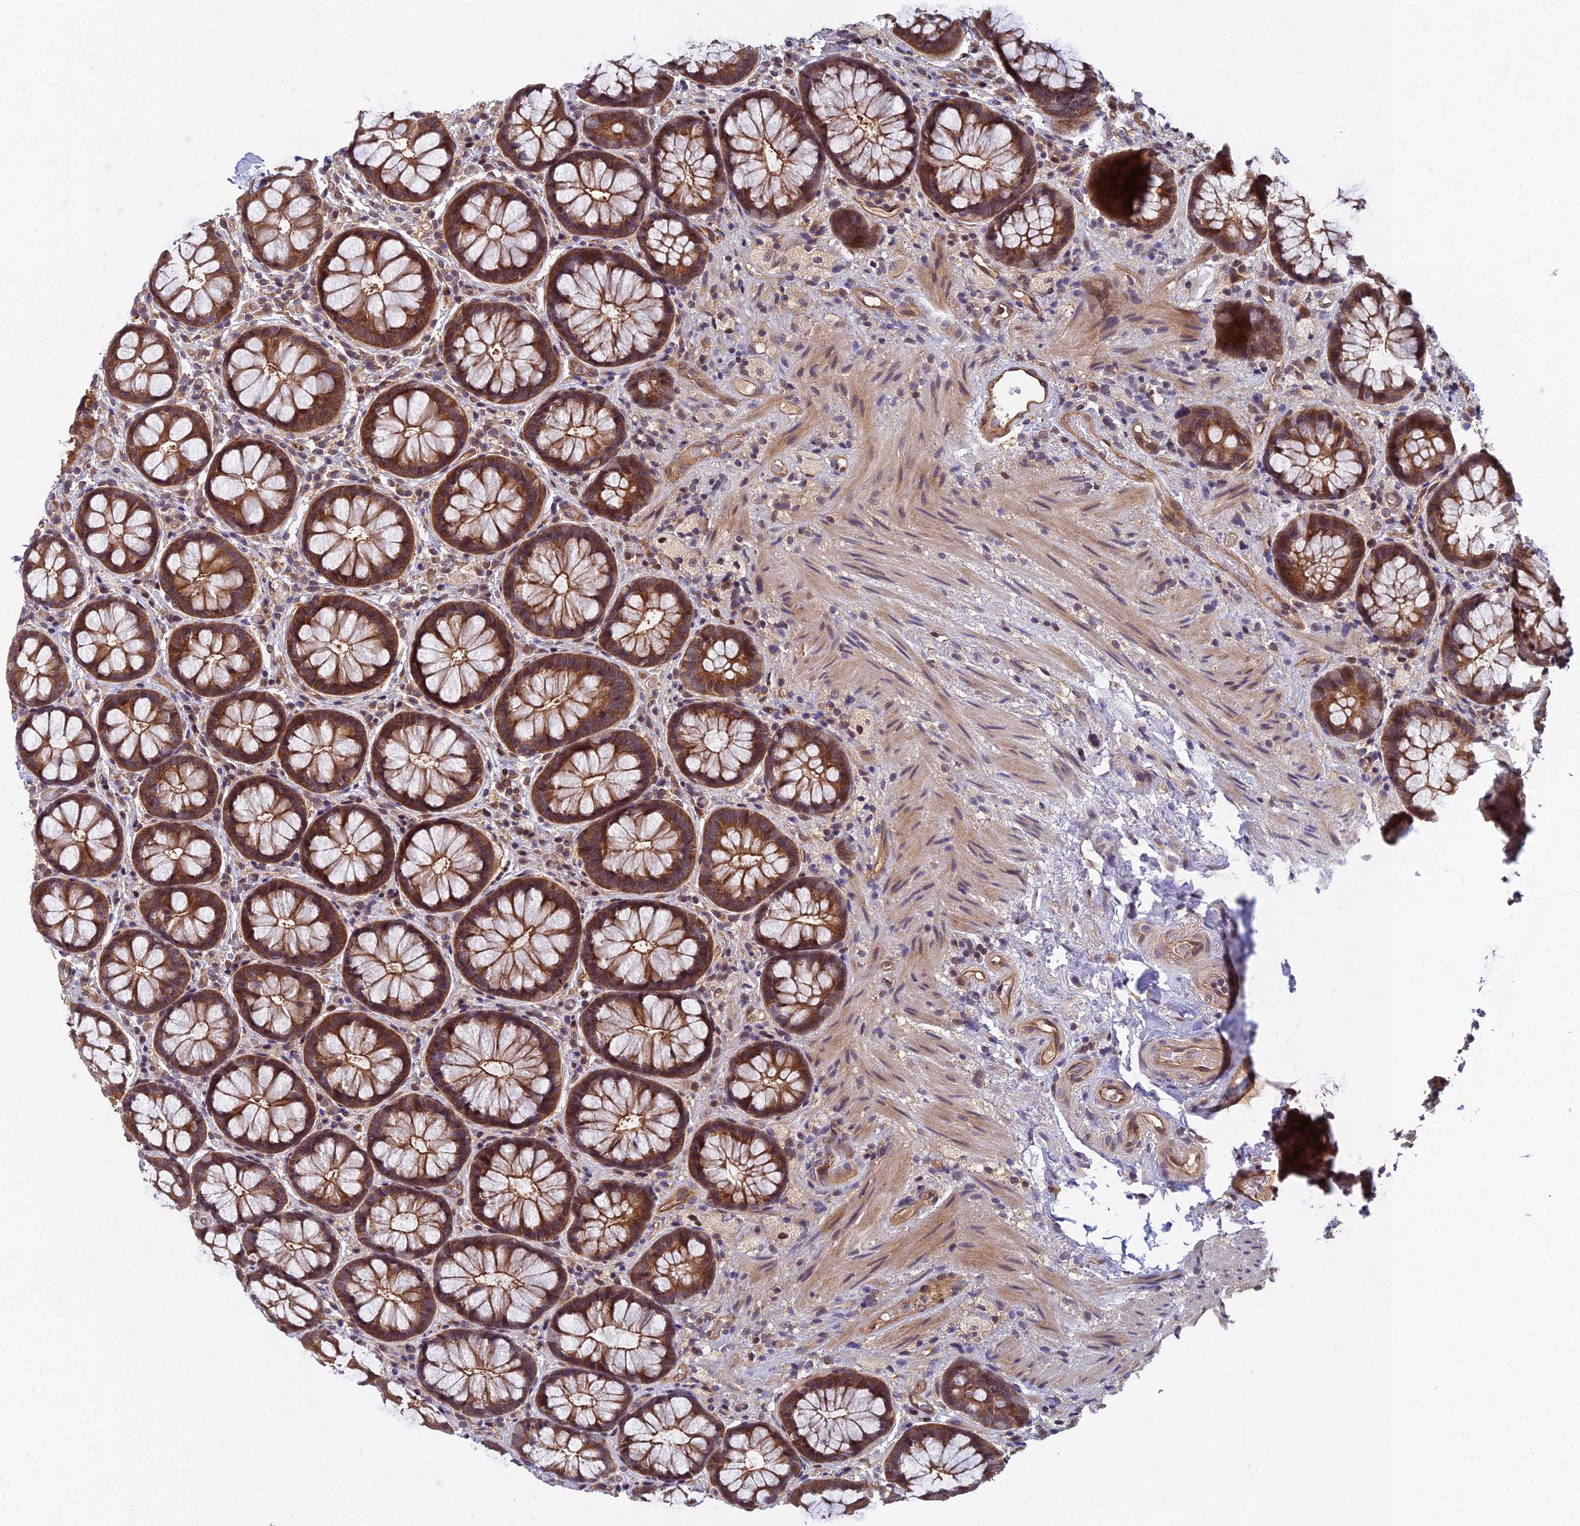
{"staining": {"intensity": "moderate", "quantity": ">75%", "location": "cytoplasmic/membranous"}, "tissue": "rectum", "cell_type": "Glandular cells", "image_type": "normal", "snomed": [{"axis": "morphology", "description": "Normal tissue, NOS"}, {"axis": "topography", "description": "Rectum"}], "caption": "Glandular cells show medium levels of moderate cytoplasmic/membranous expression in approximately >75% of cells in normal human rectum.", "gene": "PIKFYVE", "patient": {"sex": "male", "age": 83}}